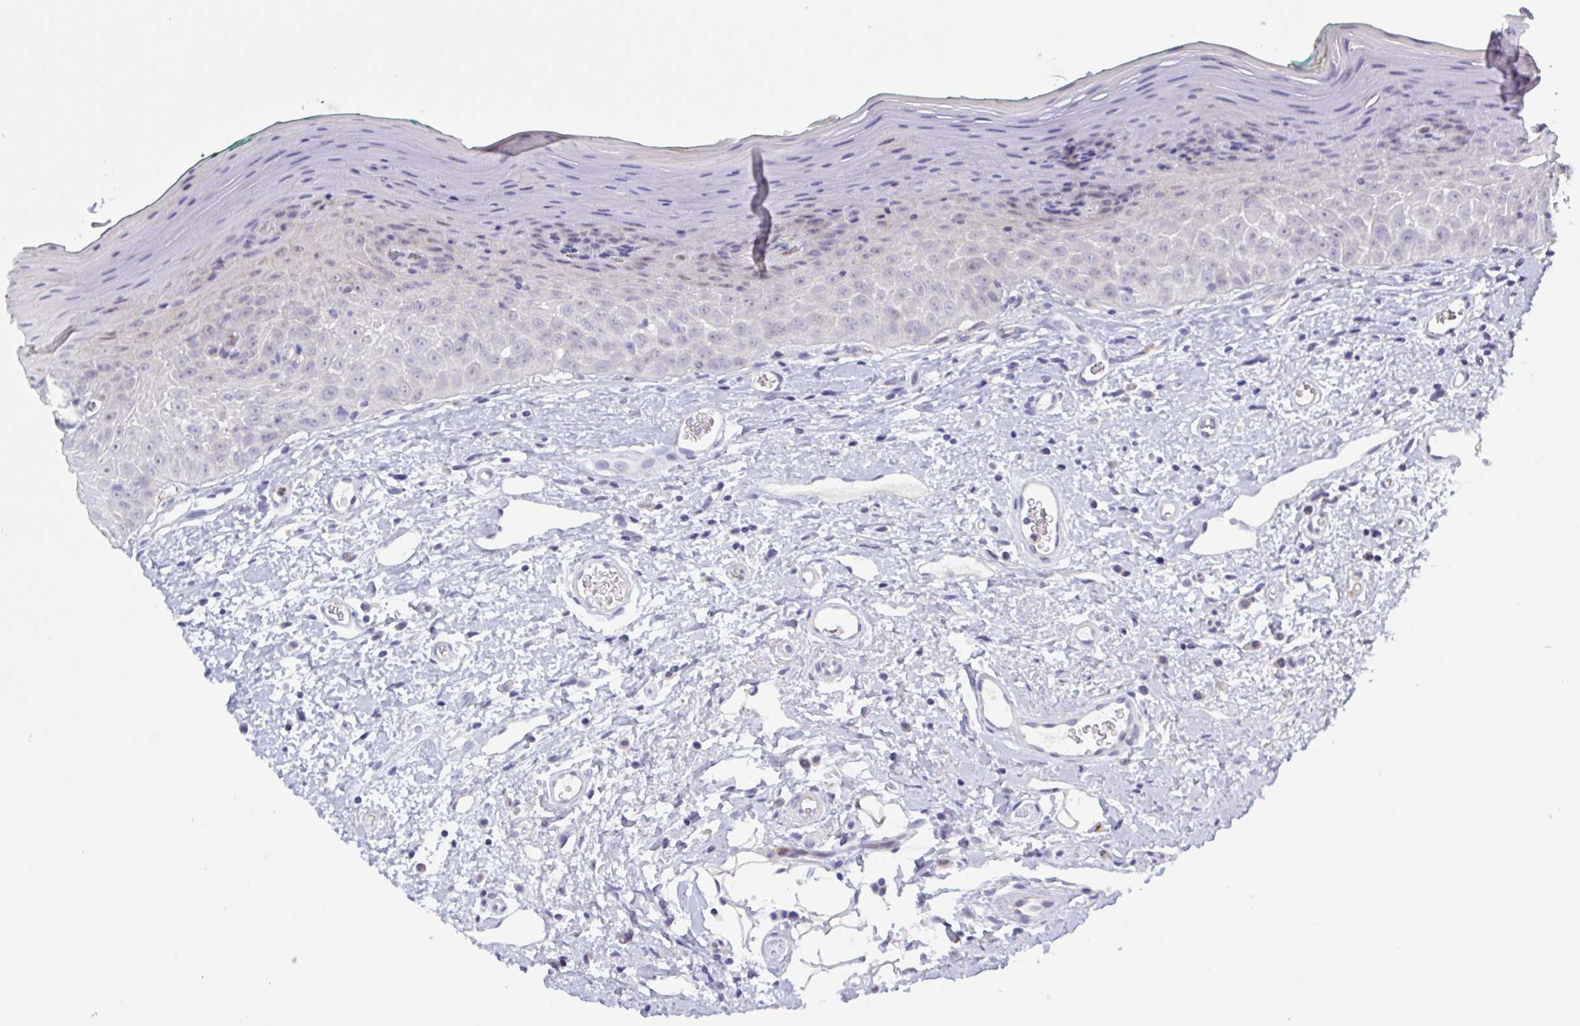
{"staining": {"intensity": "negative", "quantity": "none", "location": "none"}, "tissue": "oral mucosa", "cell_type": "Squamous epithelial cells", "image_type": "normal", "snomed": [{"axis": "morphology", "description": "Normal tissue, NOS"}, {"axis": "topography", "description": "Oral tissue"}, {"axis": "topography", "description": "Tounge, NOS"}], "caption": "Immunohistochemistry micrograph of benign oral mucosa stained for a protein (brown), which exhibits no staining in squamous epithelial cells.", "gene": "ST14", "patient": {"sex": "male", "age": 83}}